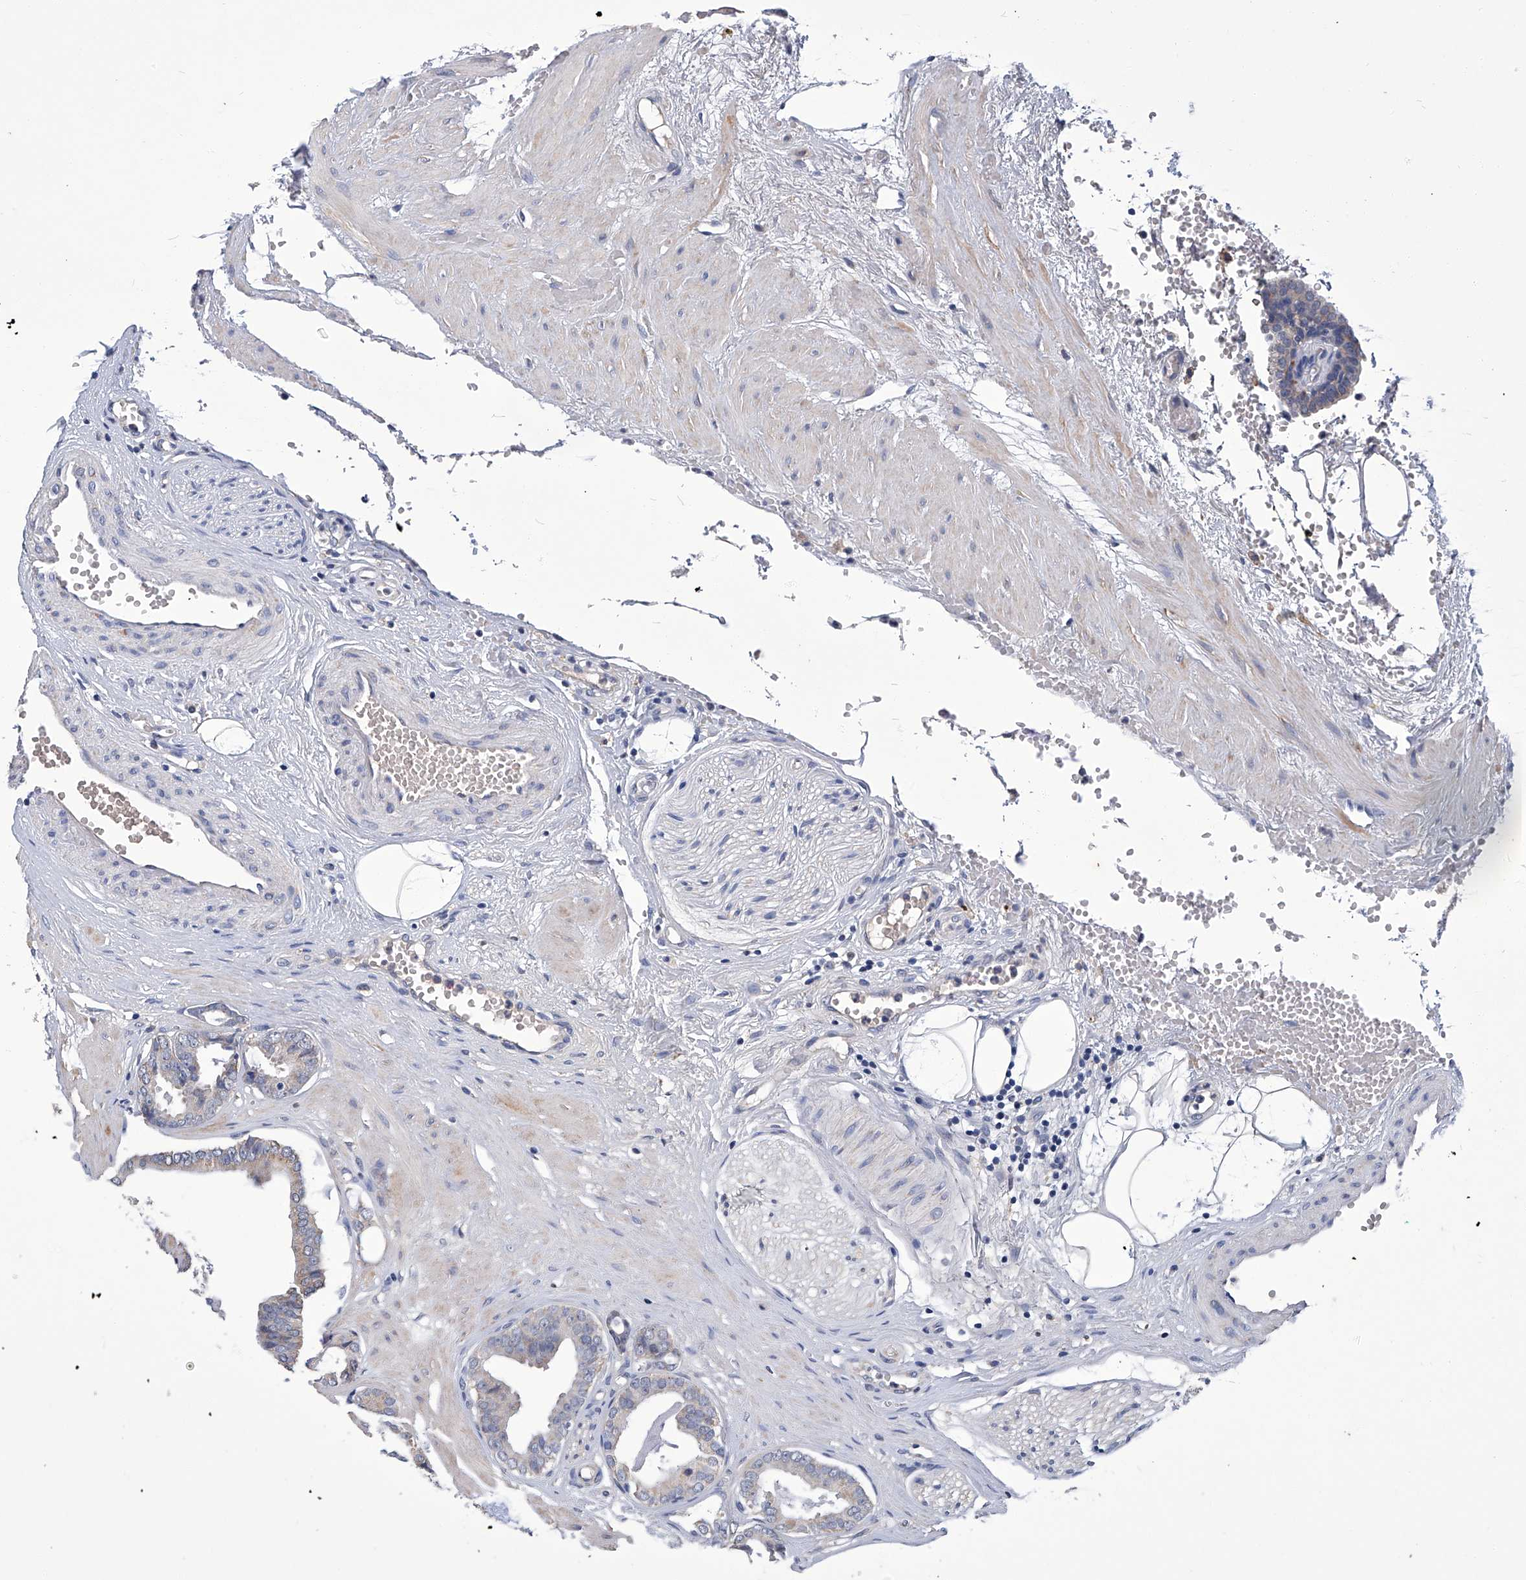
{"staining": {"intensity": "weak", "quantity": "<25%", "location": "cytoplasmic/membranous"}, "tissue": "prostate cancer", "cell_type": "Tumor cells", "image_type": "cancer", "snomed": [{"axis": "morphology", "description": "Adenocarcinoma, Low grade"}, {"axis": "topography", "description": "Prostate"}], "caption": "Immunohistochemical staining of human prostate adenocarcinoma (low-grade) reveals no significant positivity in tumor cells.", "gene": "OAT", "patient": {"sex": "male", "age": 53}}